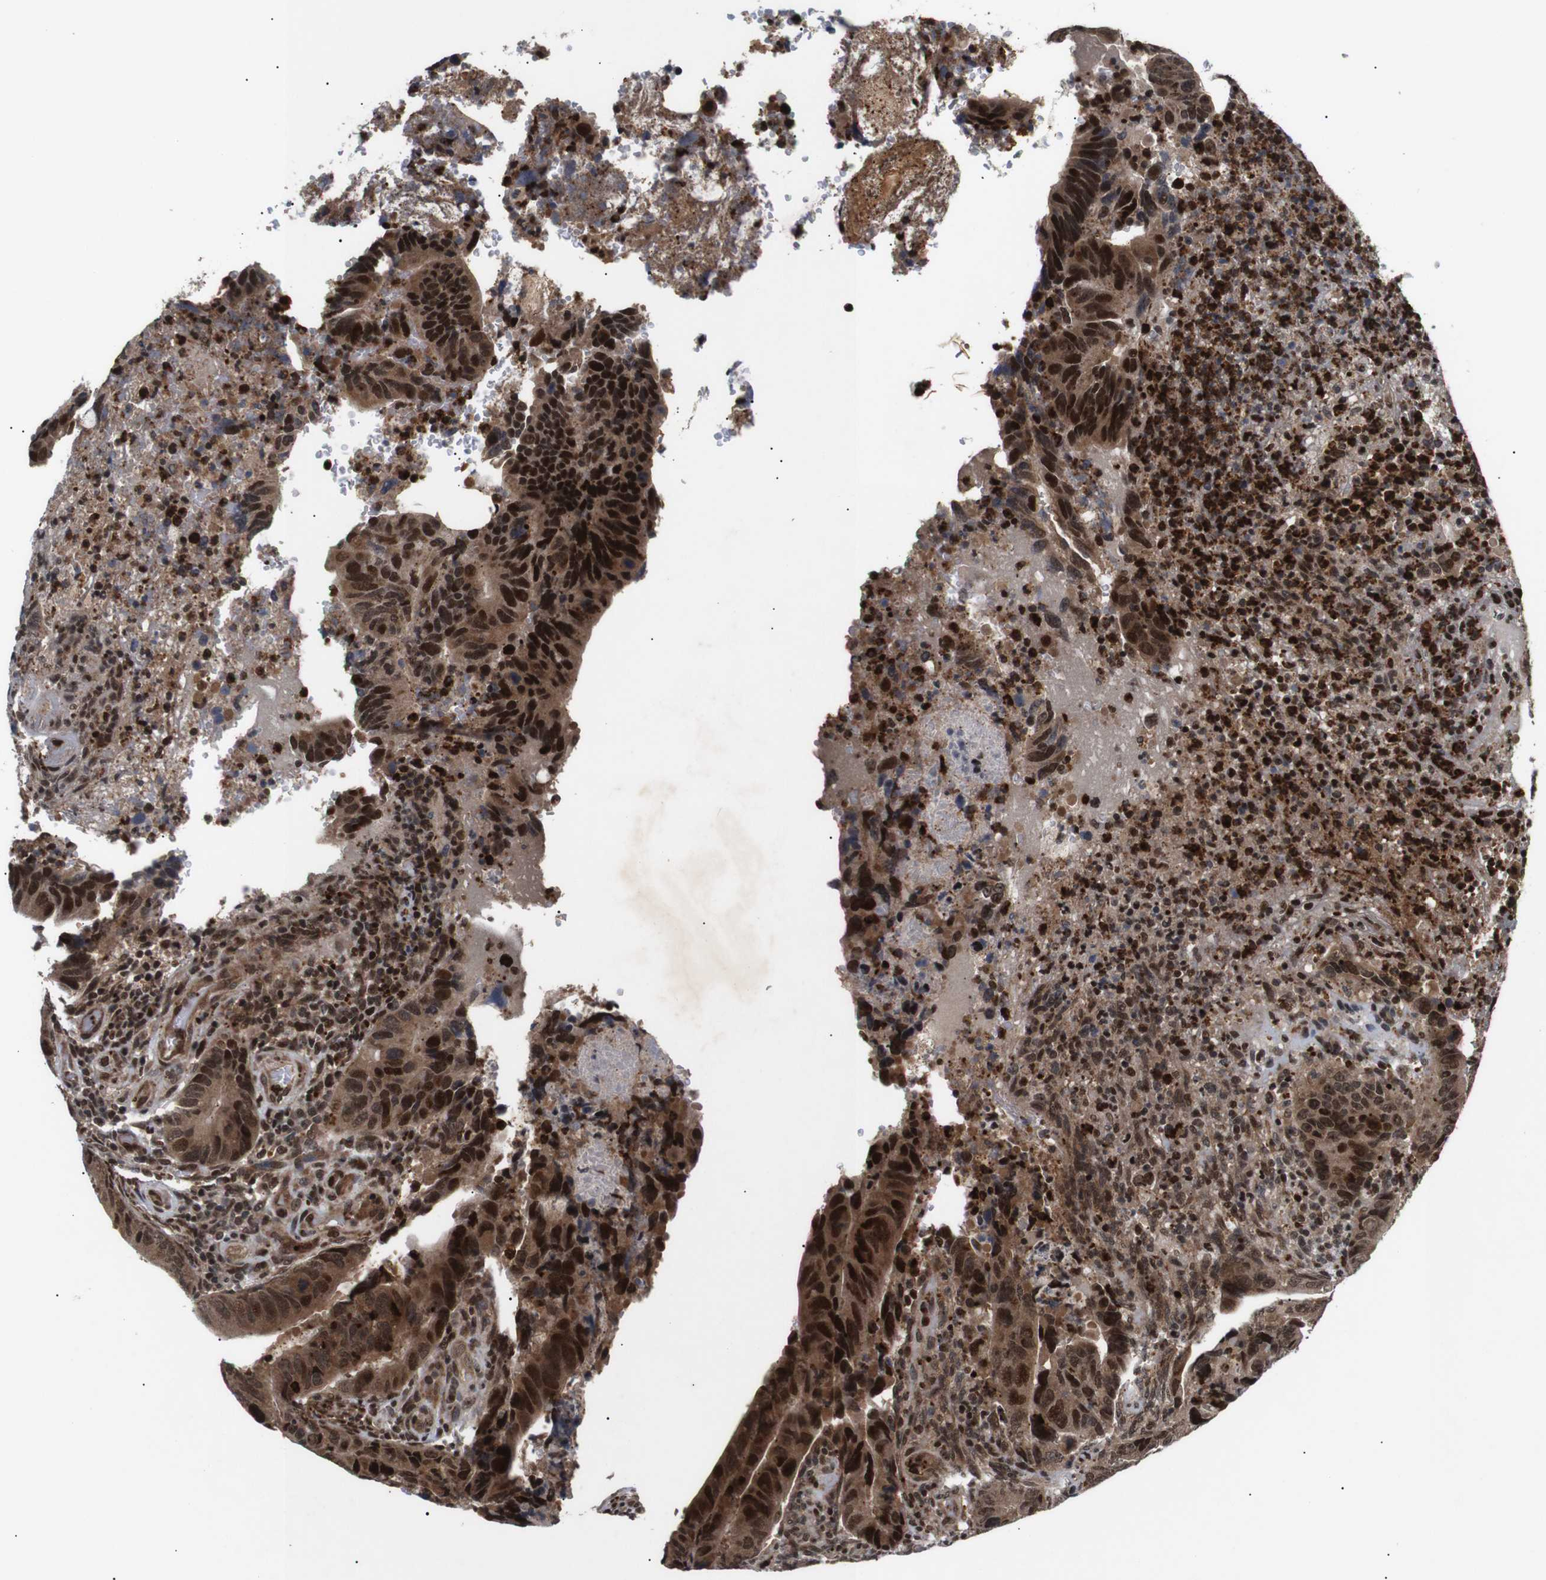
{"staining": {"intensity": "strong", "quantity": ">75%", "location": "cytoplasmic/membranous,nuclear"}, "tissue": "colorectal cancer", "cell_type": "Tumor cells", "image_type": "cancer", "snomed": [{"axis": "morphology", "description": "Normal tissue, NOS"}, {"axis": "morphology", "description": "Adenocarcinoma, NOS"}, {"axis": "topography", "description": "Colon"}], "caption": "Colorectal cancer (adenocarcinoma) was stained to show a protein in brown. There is high levels of strong cytoplasmic/membranous and nuclear staining in about >75% of tumor cells.", "gene": "KIF23", "patient": {"sex": "male", "age": 56}}